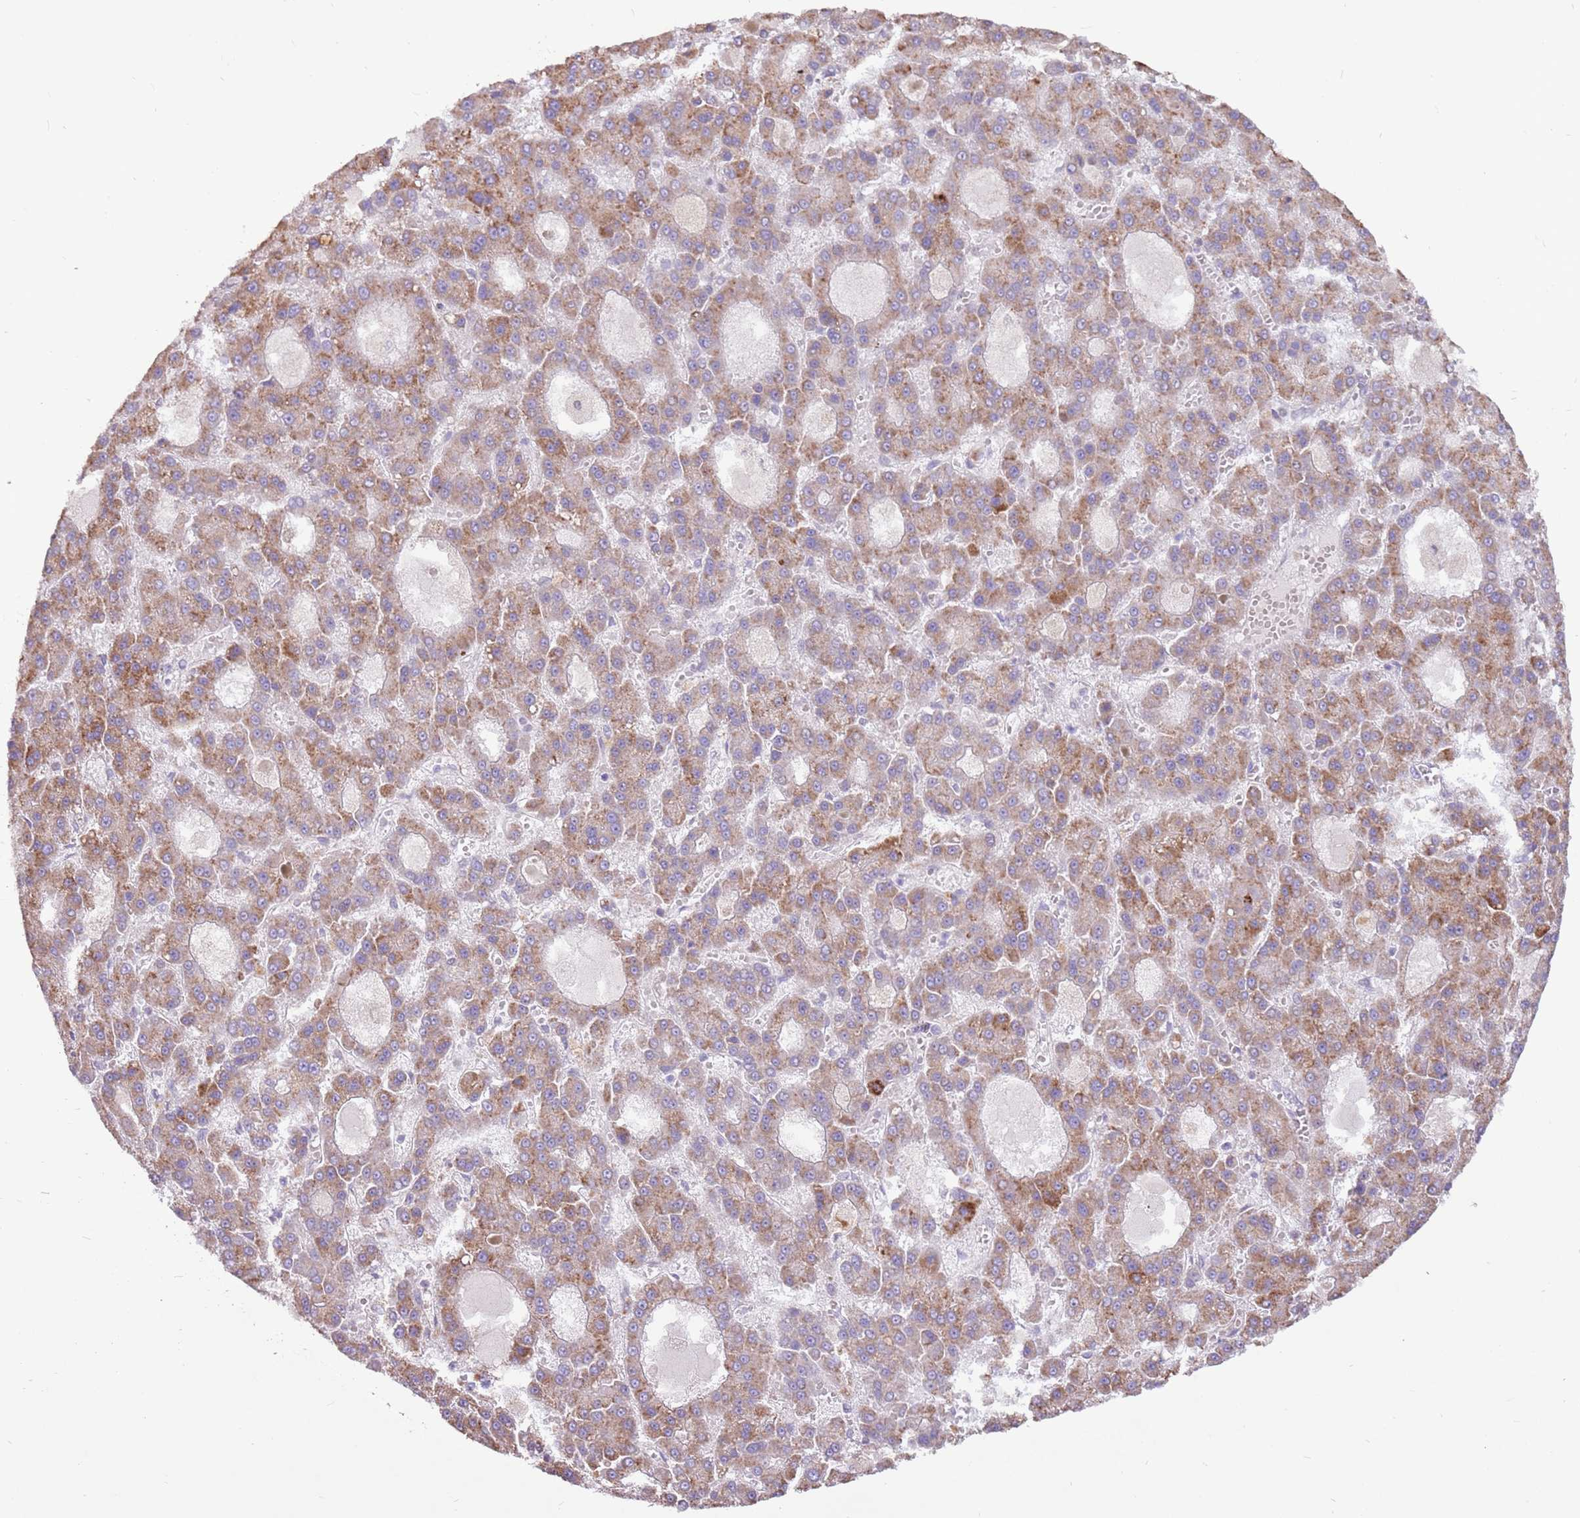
{"staining": {"intensity": "moderate", "quantity": "<25%", "location": "cytoplasmic/membranous"}, "tissue": "liver cancer", "cell_type": "Tumor cells", "image_type": "cancer", "snomed": [{"axis": "morphology", "description": "Carcinoma, Hepatocellular, NOS"}, {"axis": "topography", "description": "Liver"}], "caption": "DAB immunohistochemical staining of human liver cancer (hepatocellular carcinoma) reveals moderate cytoplasmic/membranous protein expression in about <25% of tumor cells.", "gene": "LGI4", "patient": {"sex": "male", "age": 70}}